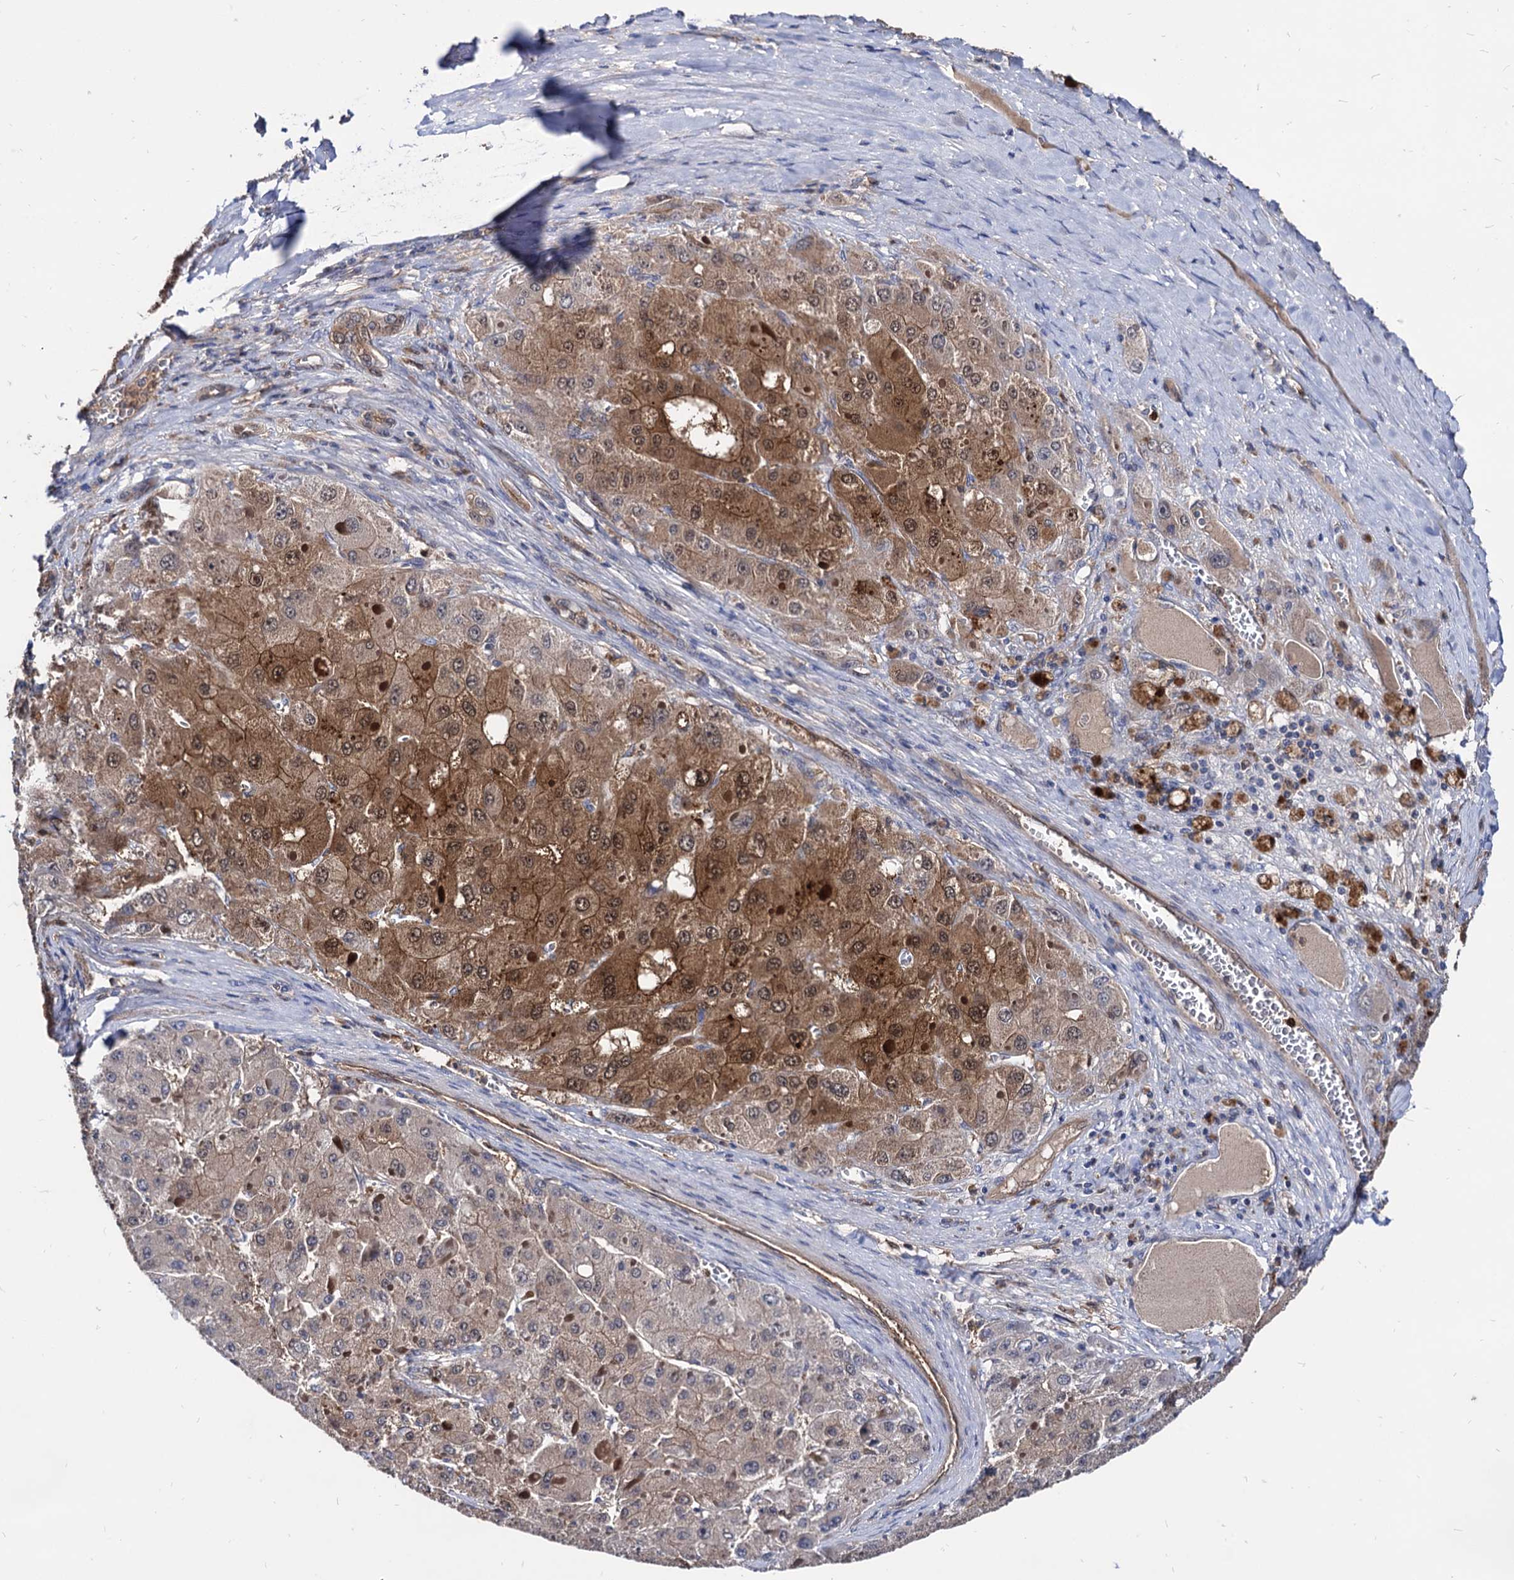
{"staining": {"intensity": "moderate", "quantity": ">75%", "location": "cytoplasmic/membranous,nuclear"}, "tissue": "liver cancer", "cell_type": "Tumor cells", "image_type": "cancer", "snomed": [{"axis": "morphology", "description": "Carcinoma, Hepatocellular, NOS"}, {"axis": "topography", "description": "Liver"}], "caption": "Human hepatocellular carcinoma (liver) stained for a protein (brown) shows moderate cytoplasmic/membranous and nuclear positive positivity in approximately >75% of tumor cells.", "gene": "CPPED1", "patient": {"sex": "female", "age": 73}}